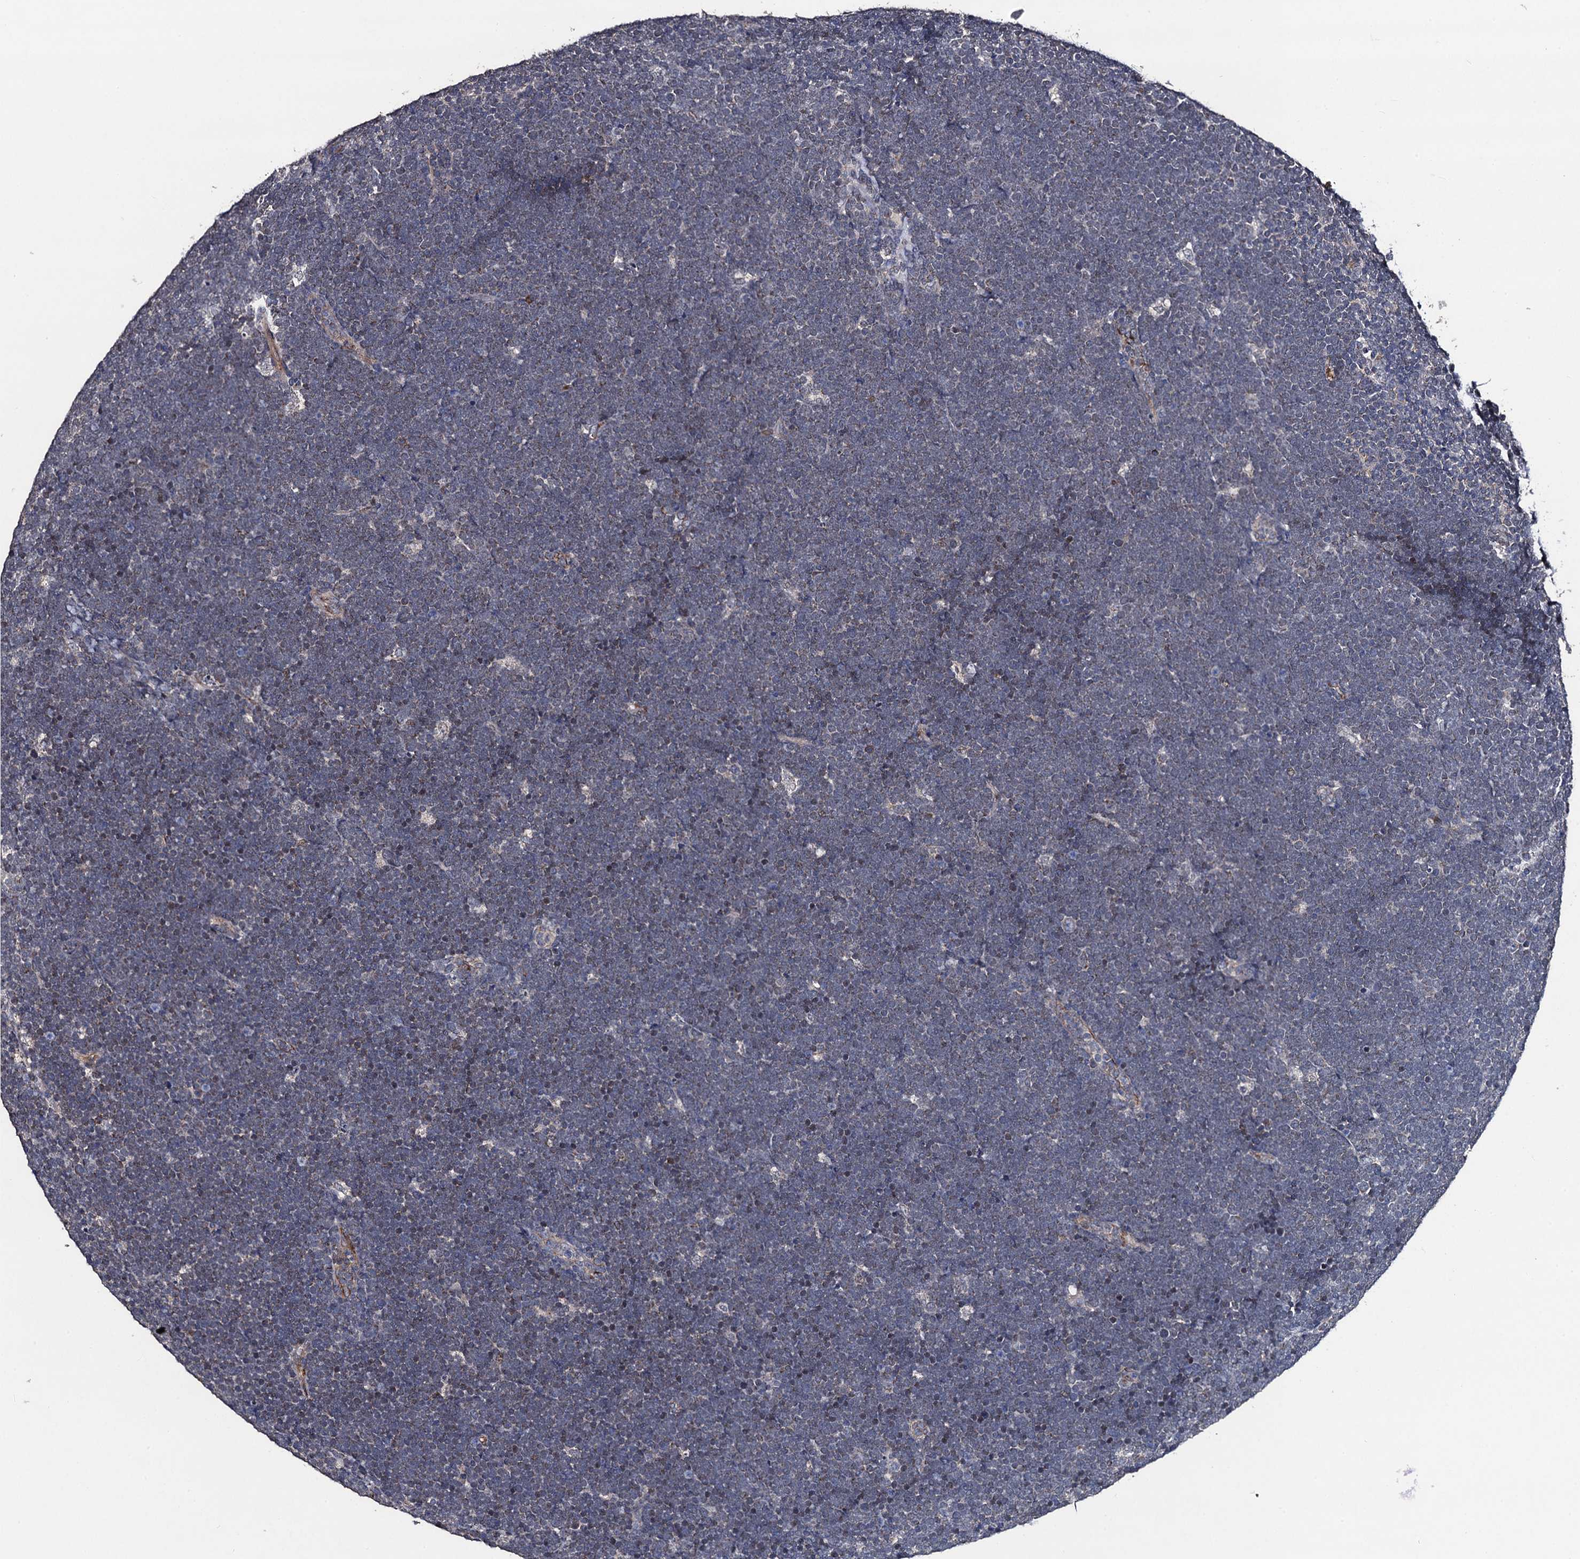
{"staining": {"intensity": "weak", "quantity": "<25%", "location": "cytoplasmic/membranous"}, "tissue": "lymphoma", "cell_type": "Tumor cells", "image_type": "cancer", "snomed": [{"axis": "morphology", "description": "Malignant lymphoma, non-Hodgkin's type, High grade"}, {"axis": "topography", "description": "Lymph node"}], "caption": "Immunohistochemistry (IHC) of human malignant lymphoma, non-Hodgkin's type (high-grade) exhibits no staining in tumor cells.", "gene": "PPTC7", "patient": {"sex": "male", "age": 13}}